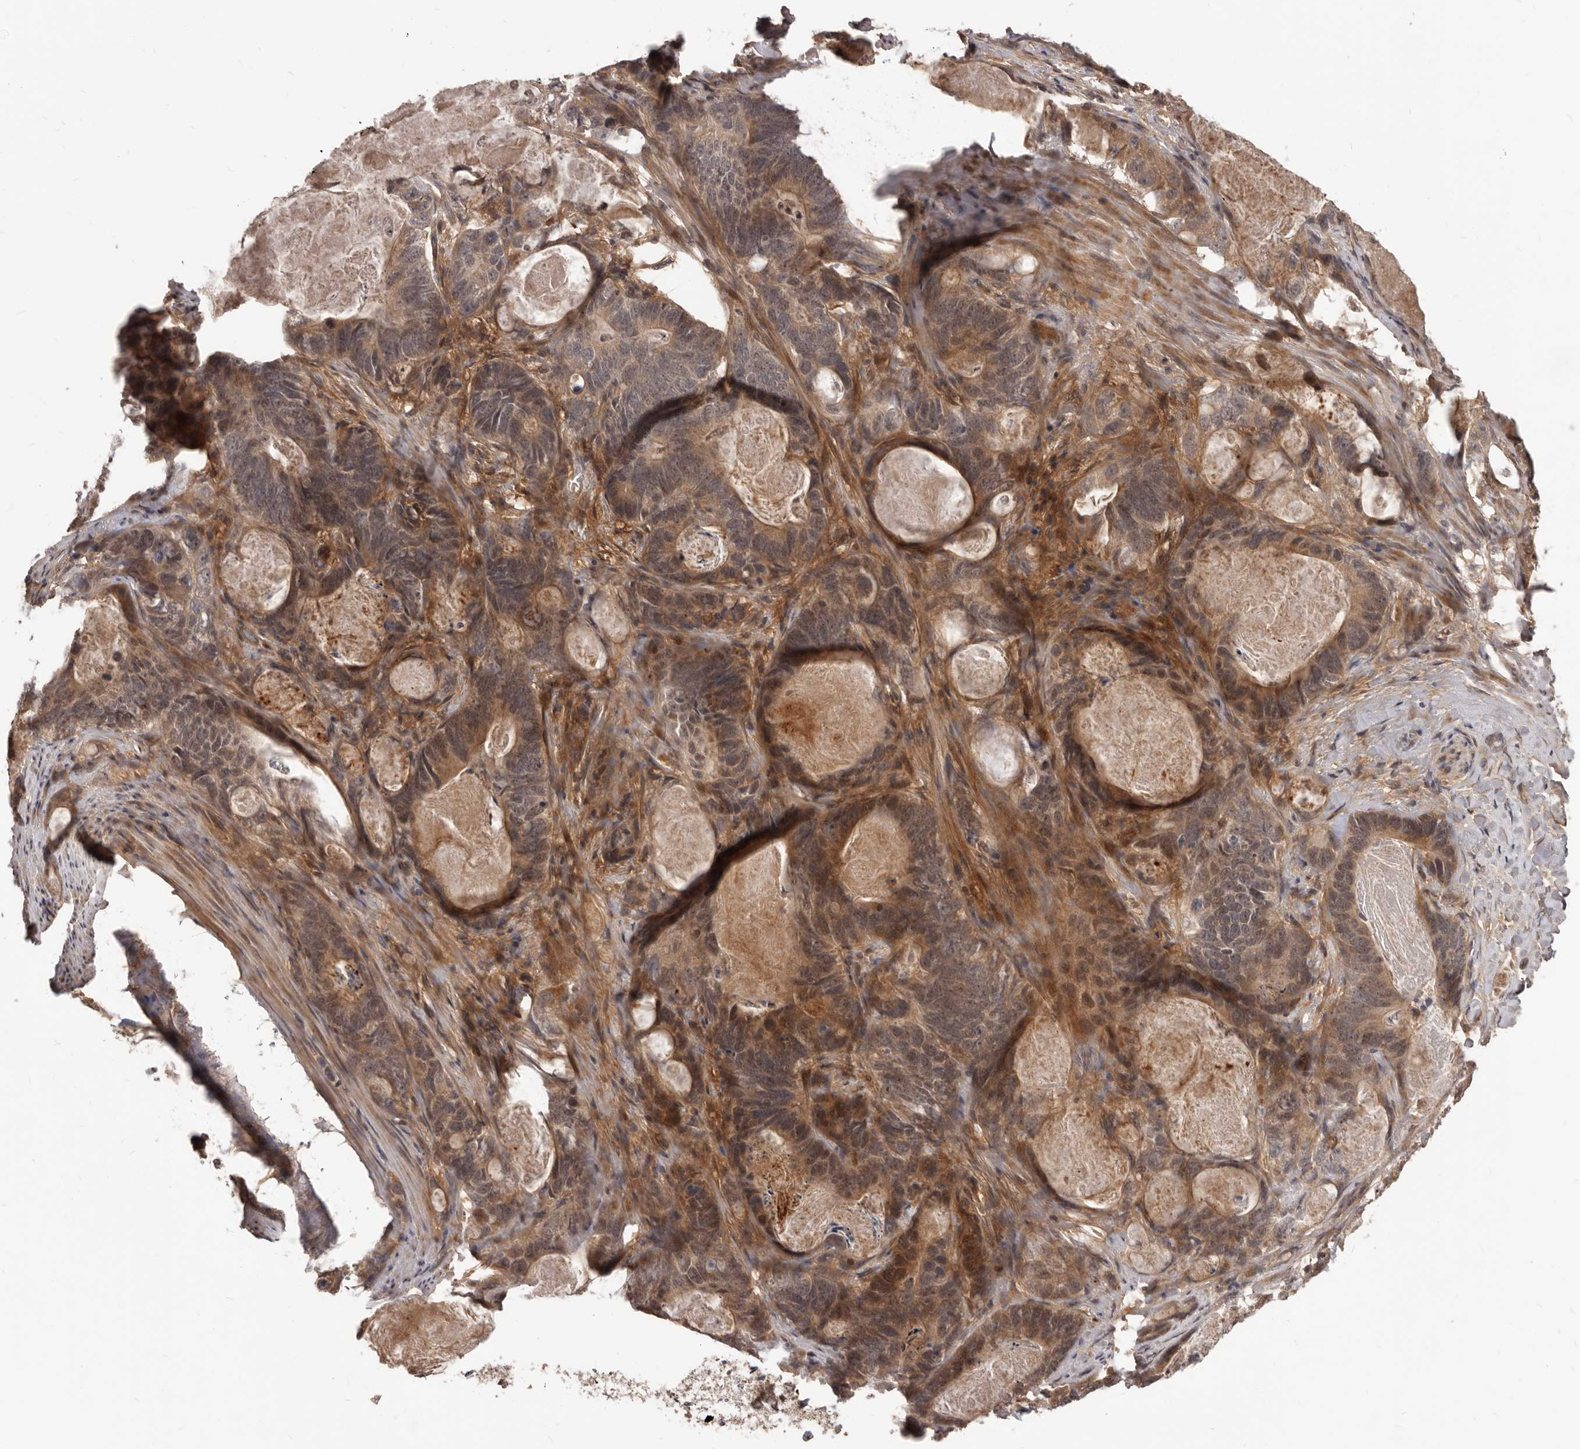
{"staining": {"intensity": "moderate", "quantity": ">75%", "location": "cytoplasmic/membranous"}, "tissue": "stomach cancer", "cell_type": "Tumor cells", "image_type": "cancer", "snomed": [{"axis": "morphology", "description": "Normal tissue, NOS"}, {"axis": "morphology", "description": "Adenocarcinoma, NOS"}, {"axis": "topography", "description": "Stomach"}], "caption": "A high-resolution image shows immunohistochemistry staining of stomach cancer, which demonstrates moderate cytoplasmic/membranous staining in approximately >75% of tumor cells.", "gene": "GABPB2", "patient": {"sex": "female", "age": 89}}